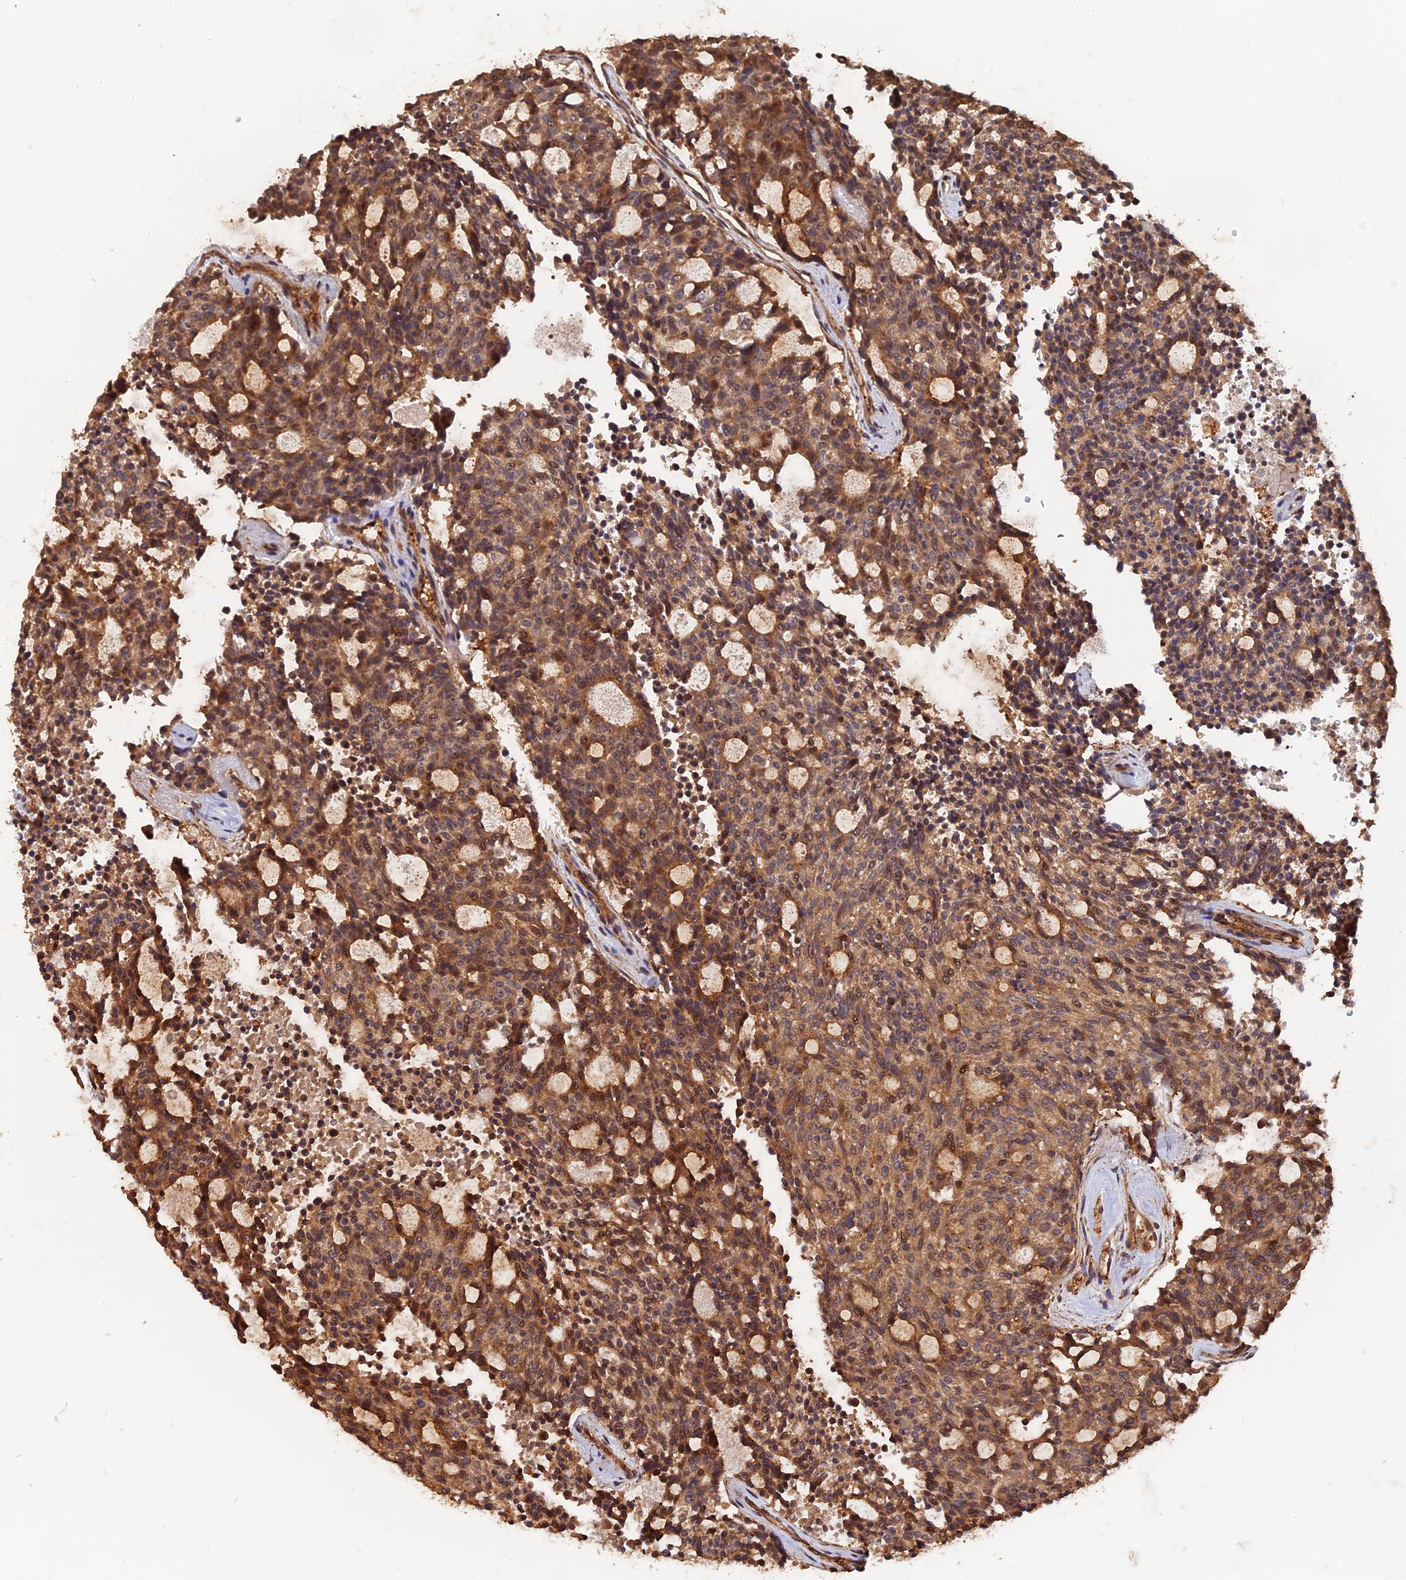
{"staining": {"intensity": "moderate", "quantity": ">75%", "location": "cytoplasmic/membranous,nuclear"}, "tissue": "carcinoid", "cell_type": "Tumor cells", "image_type": "cancer", "snomed": [{"axis": "morphology", "description": "Carcinoid, malignant, NOS"}, {"axis": "topography", "description": "Pancreas"}], "caption": "Immunohistochemical staining of human carcinoid (malignant) demonstrates medium levels of moderate cytoplasmic/membranous and nuclear expression in approximately >75% of tumor cells.", "gene": "MMP15", "patient": {"sex": "female", "age": 54}}